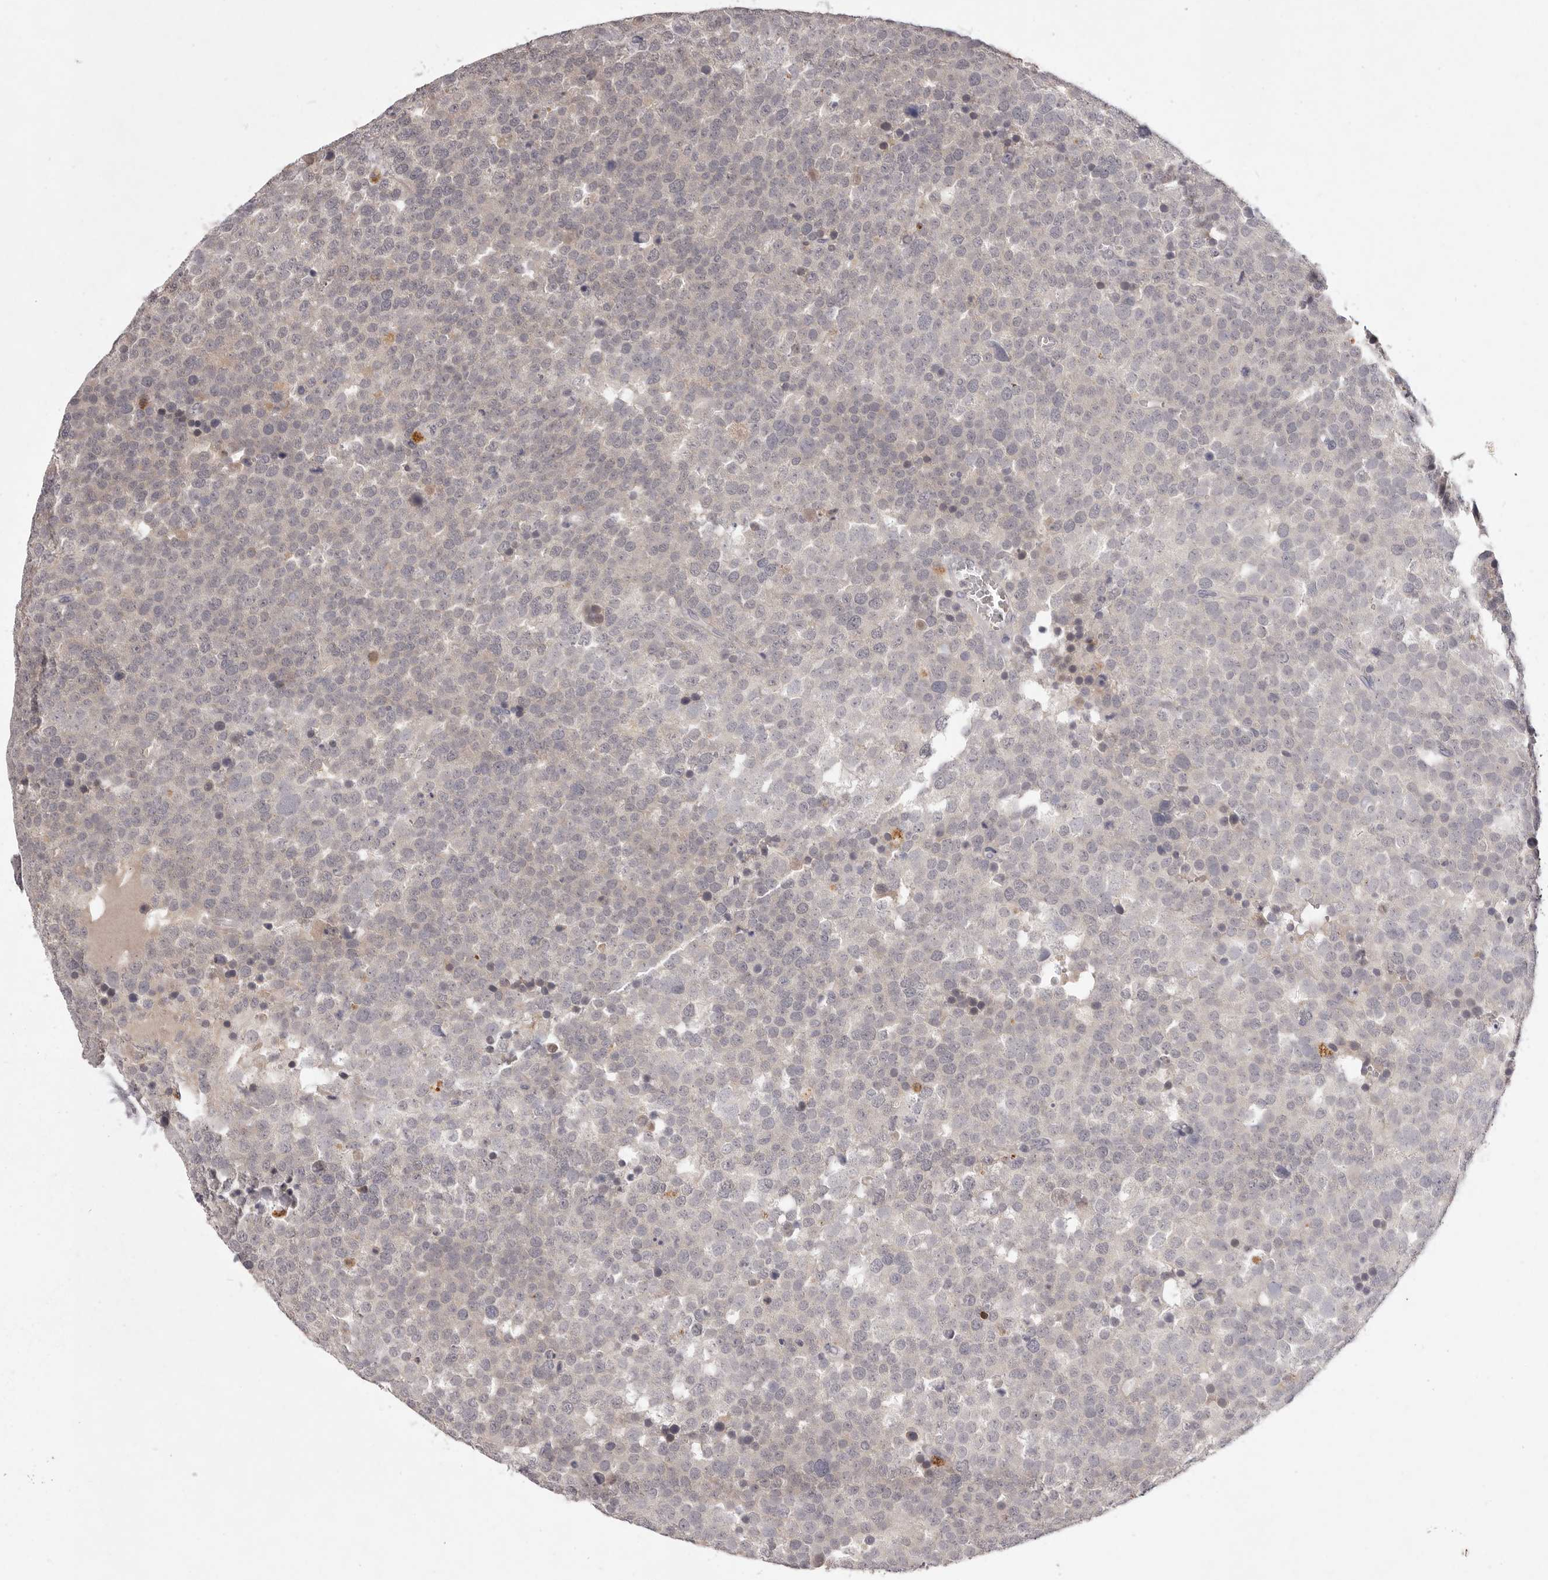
{"staining": {"intensity": "negative", "quantity": "none", "location": "none"}, "tissue": "testis cancer", "cell_type": "Tumor cells", "image_type": "cancer", "snomed": [{"axis": "morphology", "description": "Seminoma, NOS"}, {"axis": "topography", "description": "Testis"}], "caption": "Immunohistochemistry (IHC) image of testis cancer stained for a protein (brown), which exhibits no expression in tumor cells. (Stains: DAB IHC with hematoxylin counter stain, Microscopy: brightfield microscopy at high magnification).", "gene": "GARNL3", "patient": {"sex": "male", "age": 71}}